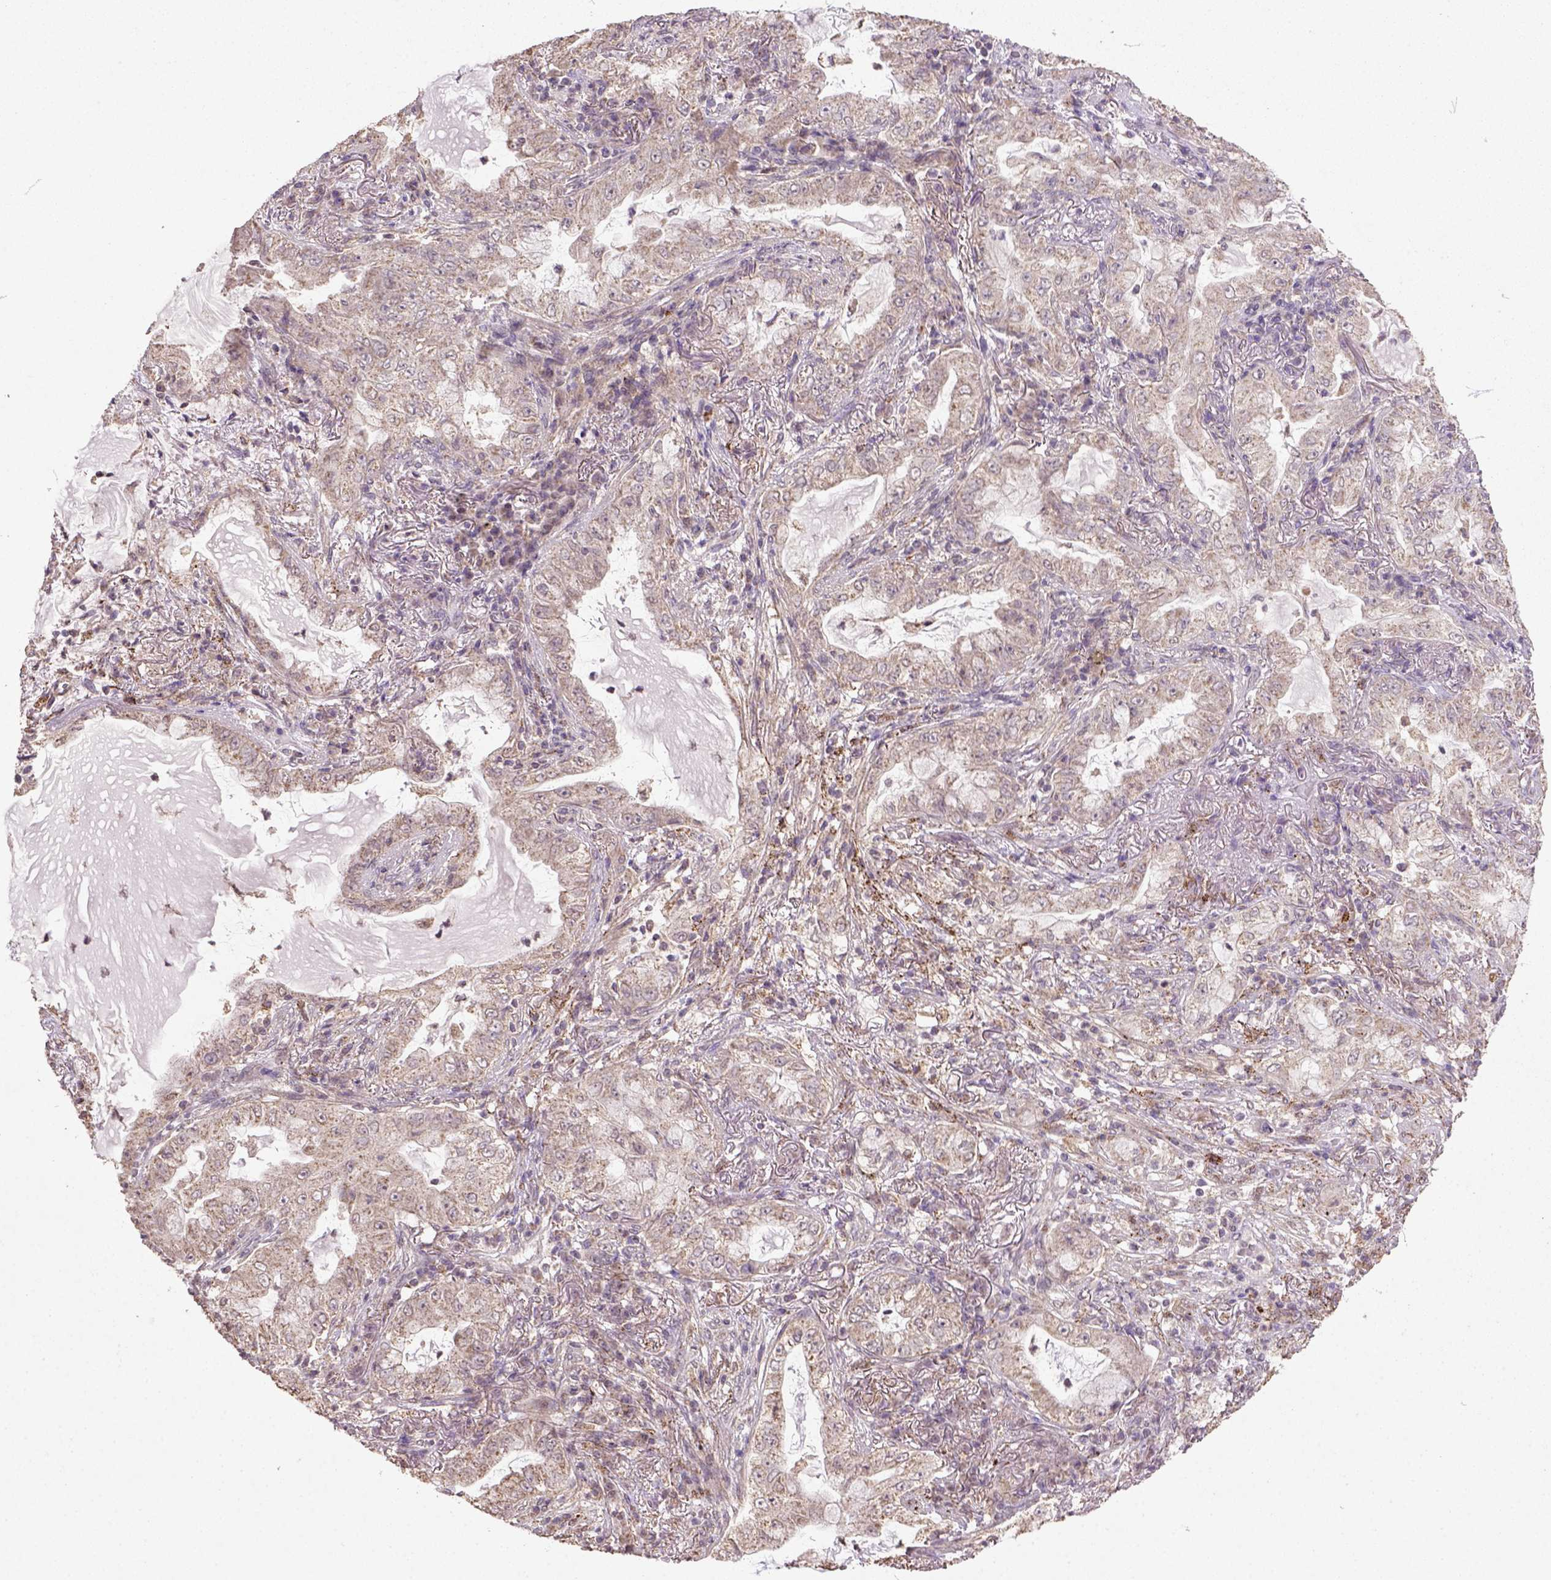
{"staining": {"intensity": "weak", "quantity": ">75%", "location": "cytoplasmic/membranous"}, "tissue": "lung cancer", "cell_type": "Tumor cells", "image_type": "cancer", "snomed": [{"axis": "morphology", "description": "Adenocarcinoma, NOS"}, {"axis": "topography", "description": "Lung"}], "caption": "Human lung cancer stained with a protein marker reveals weak staining in tumor cells.", "gene": "NUDT10", "patient": {"sex": "female", "age": 73}}